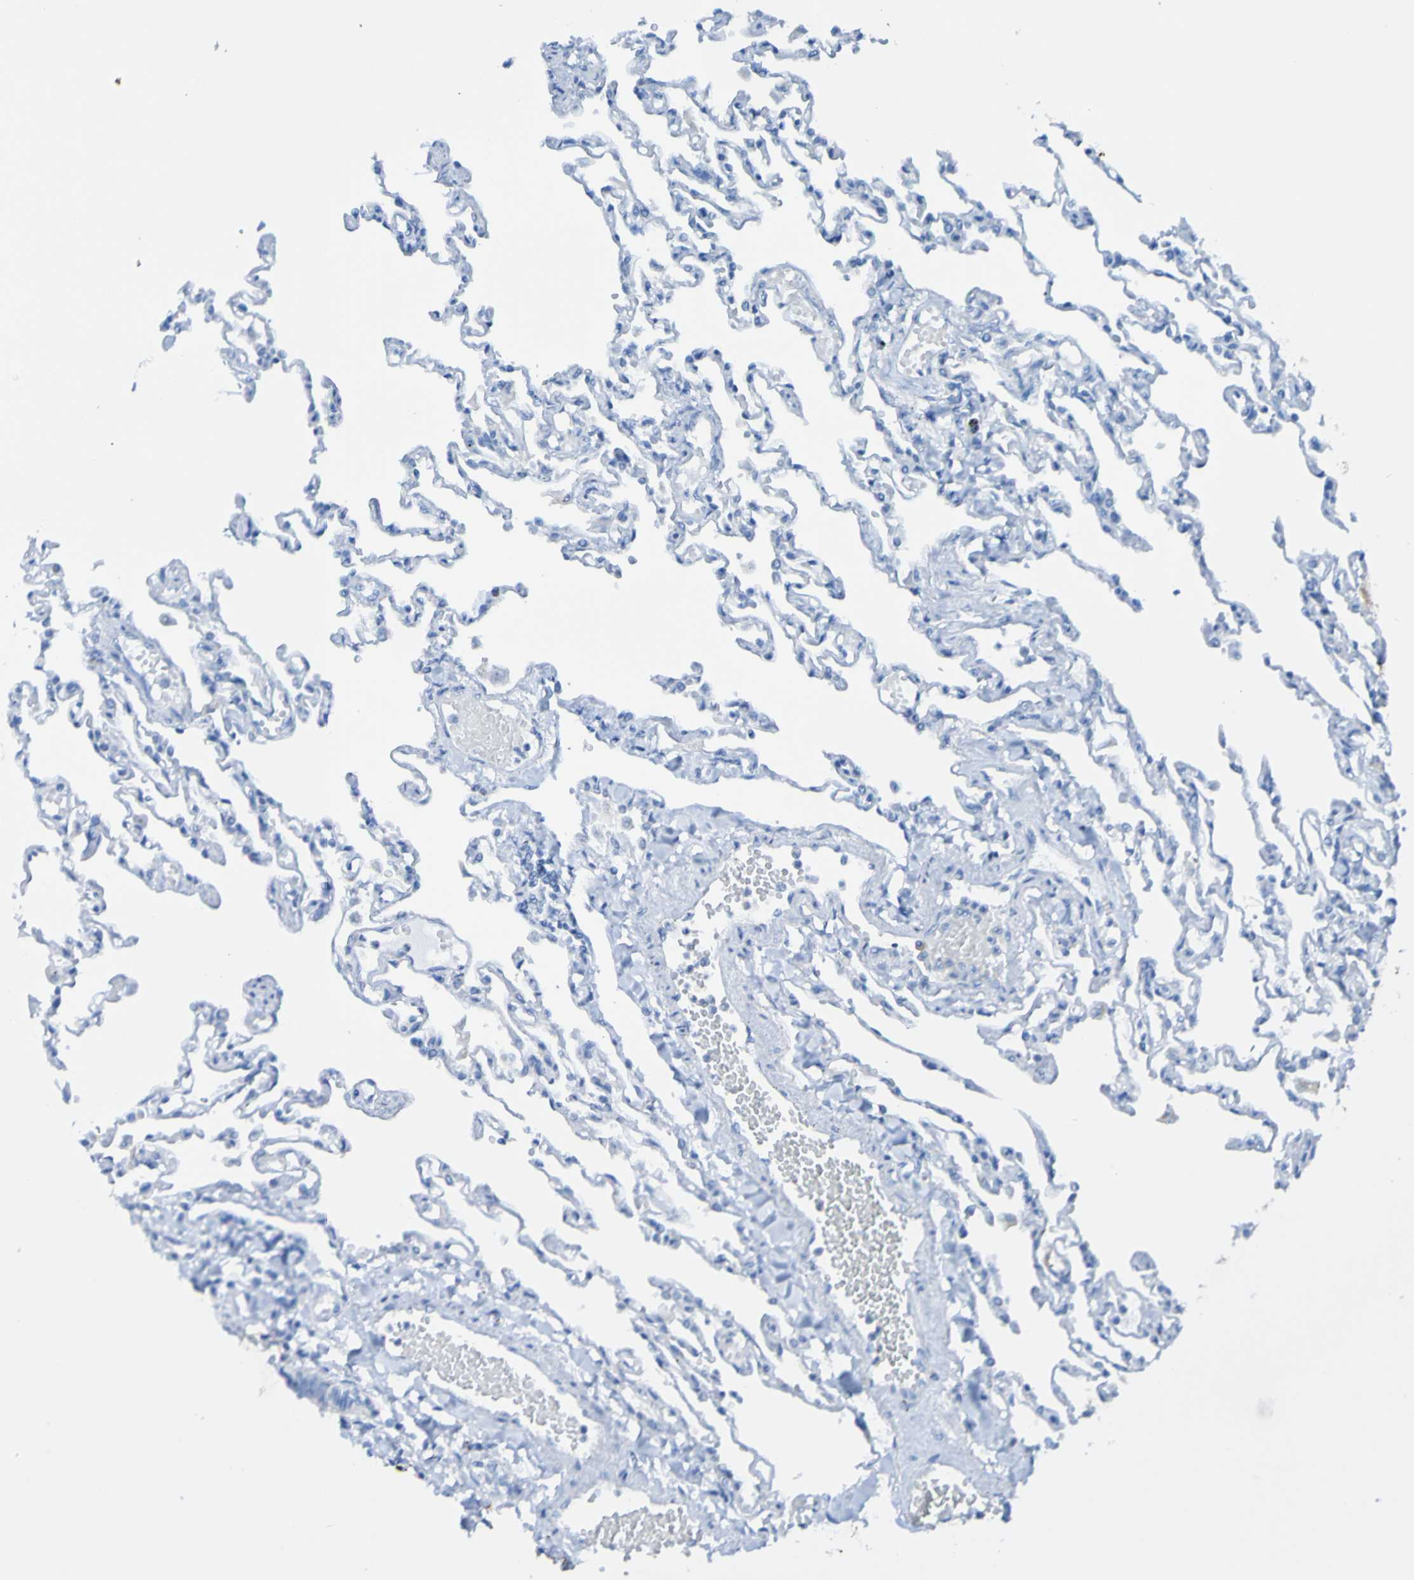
{"staining": {"intensity": "negative", "quantity": "none", "location": "none"}, "tissue": "lung", "cell_type": "Alveolar cells", "image_type": "normal", "snomed": [{"axis": "morphology", "description": "Normal tissue, NOS"}, {"axis": "topography", "description": "Lung"}], "caption": "Immunohistochemistry of benign human lung reveals no positivity in alveolar cells.", "gene": "ACMSD", "patient": {"sex": "male", "age": 21}}